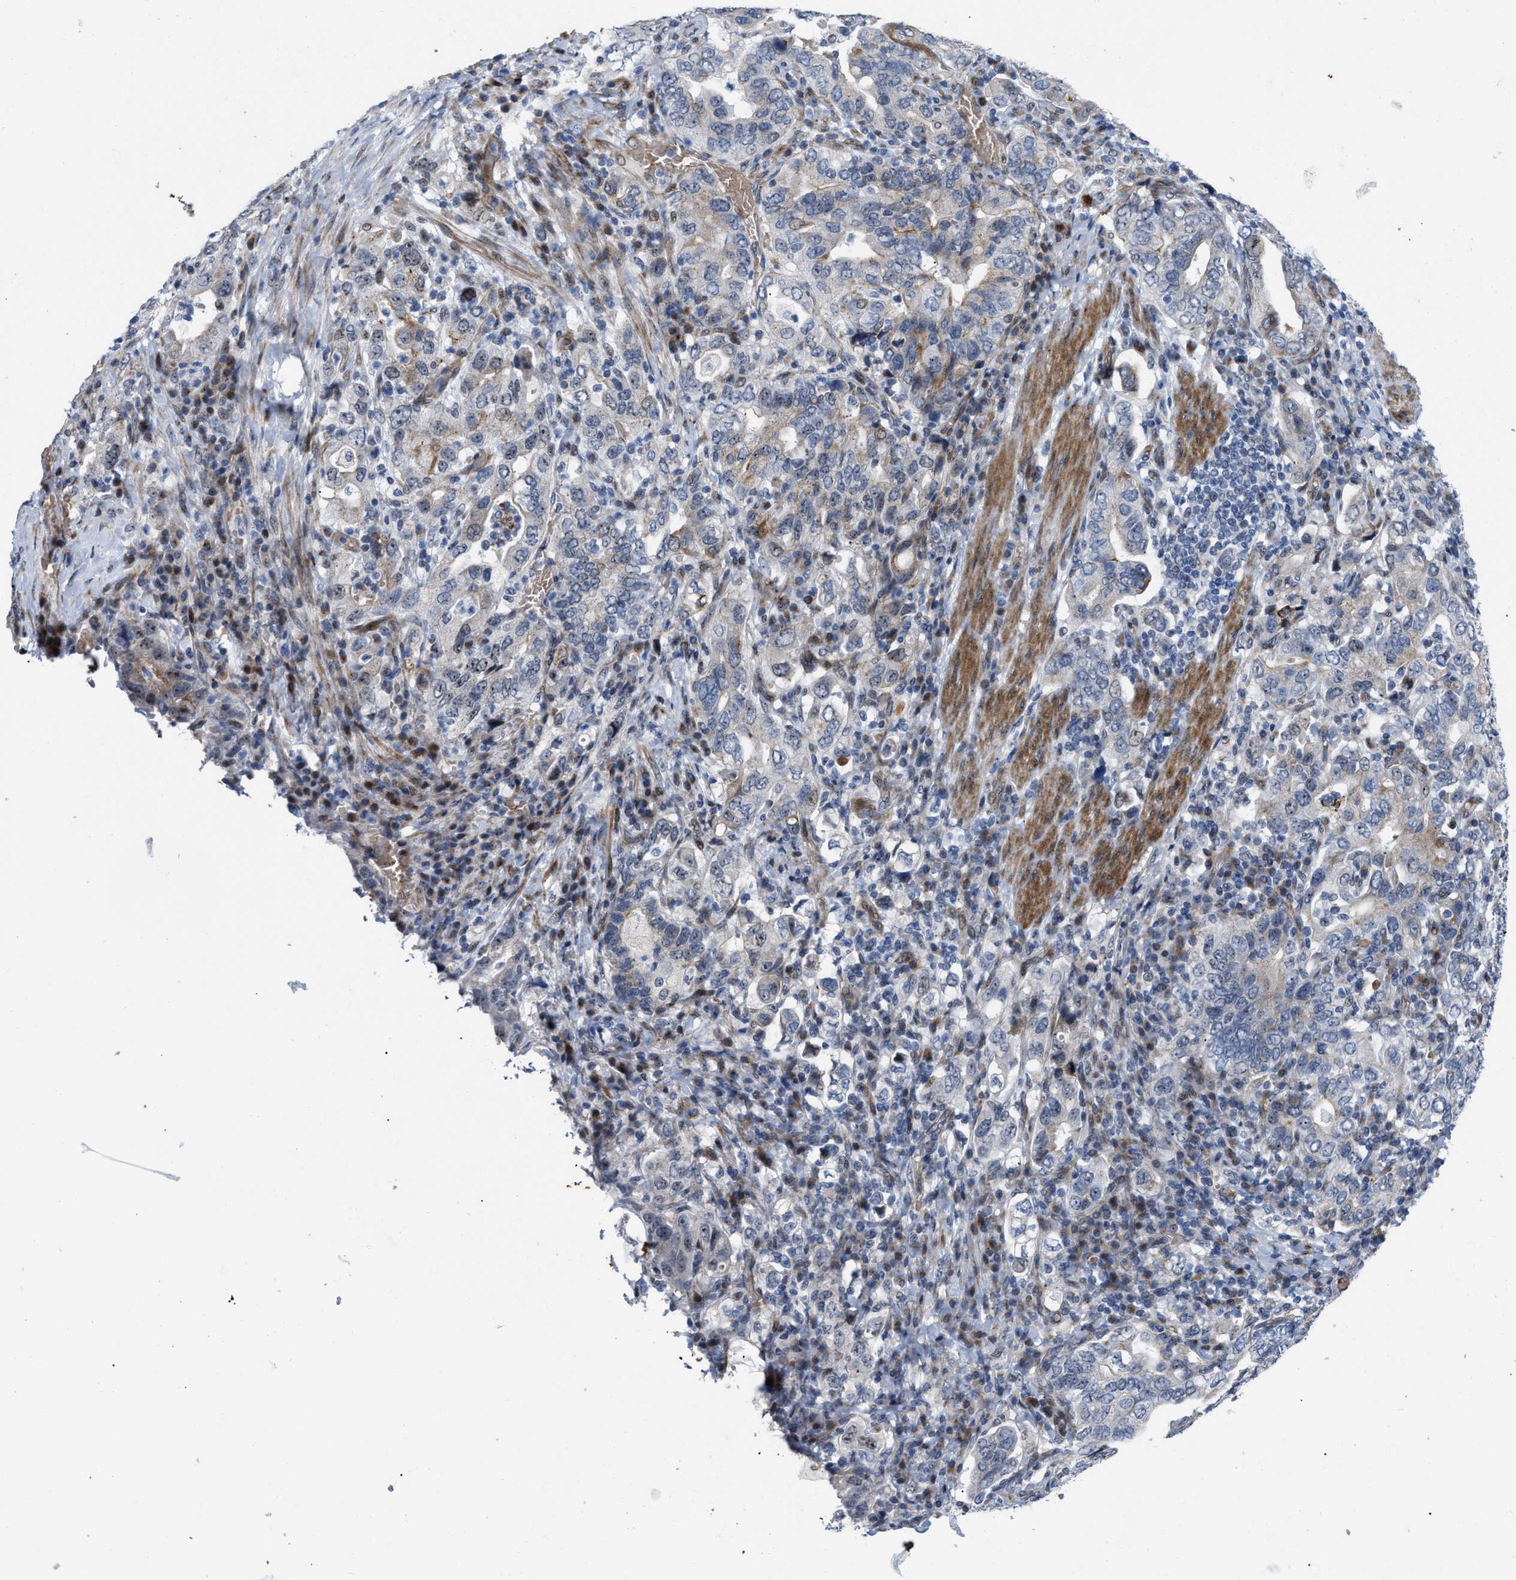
{"staining": {"intensity": "weak", "quantity": "<25%", "location": "cytoplasmic/membranous,nuclear"}, "tissue": "stomach cancer", "cell_type": "Tumor cells", "image_type": "cancer", "snomed": [{"axis": "morphology", "description": "Adenocarcinoma, NOS"}, {"axis": "topography", "description": "Stomach, upper"}], "caption": "This micrograph is of stomach adenocarcinoma stained with immunohistochemistry (IHC) to label a protein in brown with the nuclei are counter-stained blue. There is no positivity in tumor cells. (DAB immunohistochemistry (IHC) with hematoxylin counter stain).", "gene": "POLR1F", "patient": {"sex": "male", "age": 62}}